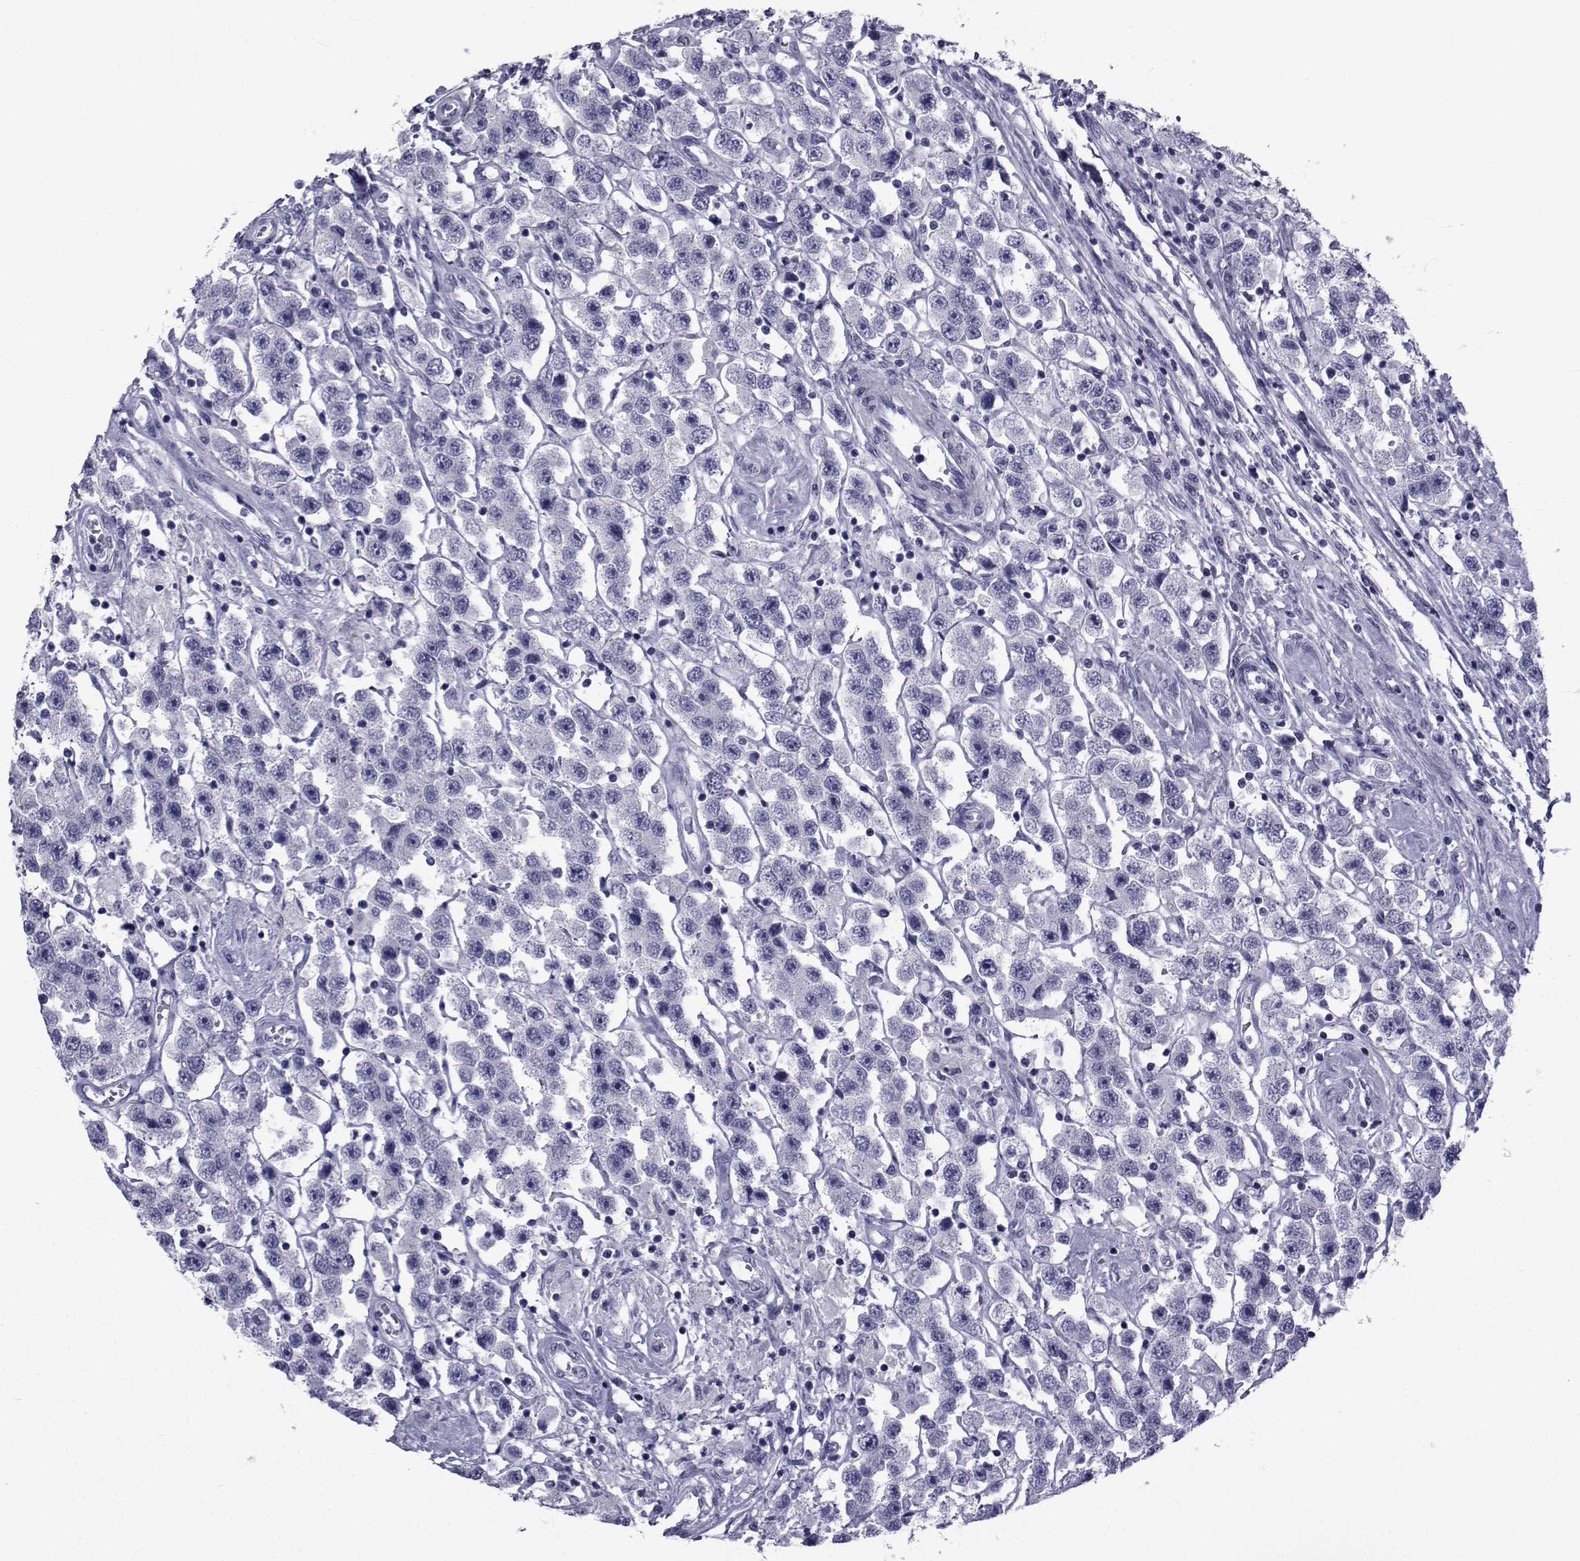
{"staining": {"intensity": "negative", "quantity": "none", "location": "none"}, "tissue": "testis cancer", "cell_type": "Tumor cells", "image_type": "cancer", "snomed": [{"axis": "morphology", "description": "Seminoma, NOS"}, {"axis": "topography", "description": "Testis"}], "caption": "Immunohistochemistry (IHC) of testis cancer (seminoma) exhibits no staining in tumor cells.", "gene": "PDE6H", "patient": {"sex": "male", "age": 45}}